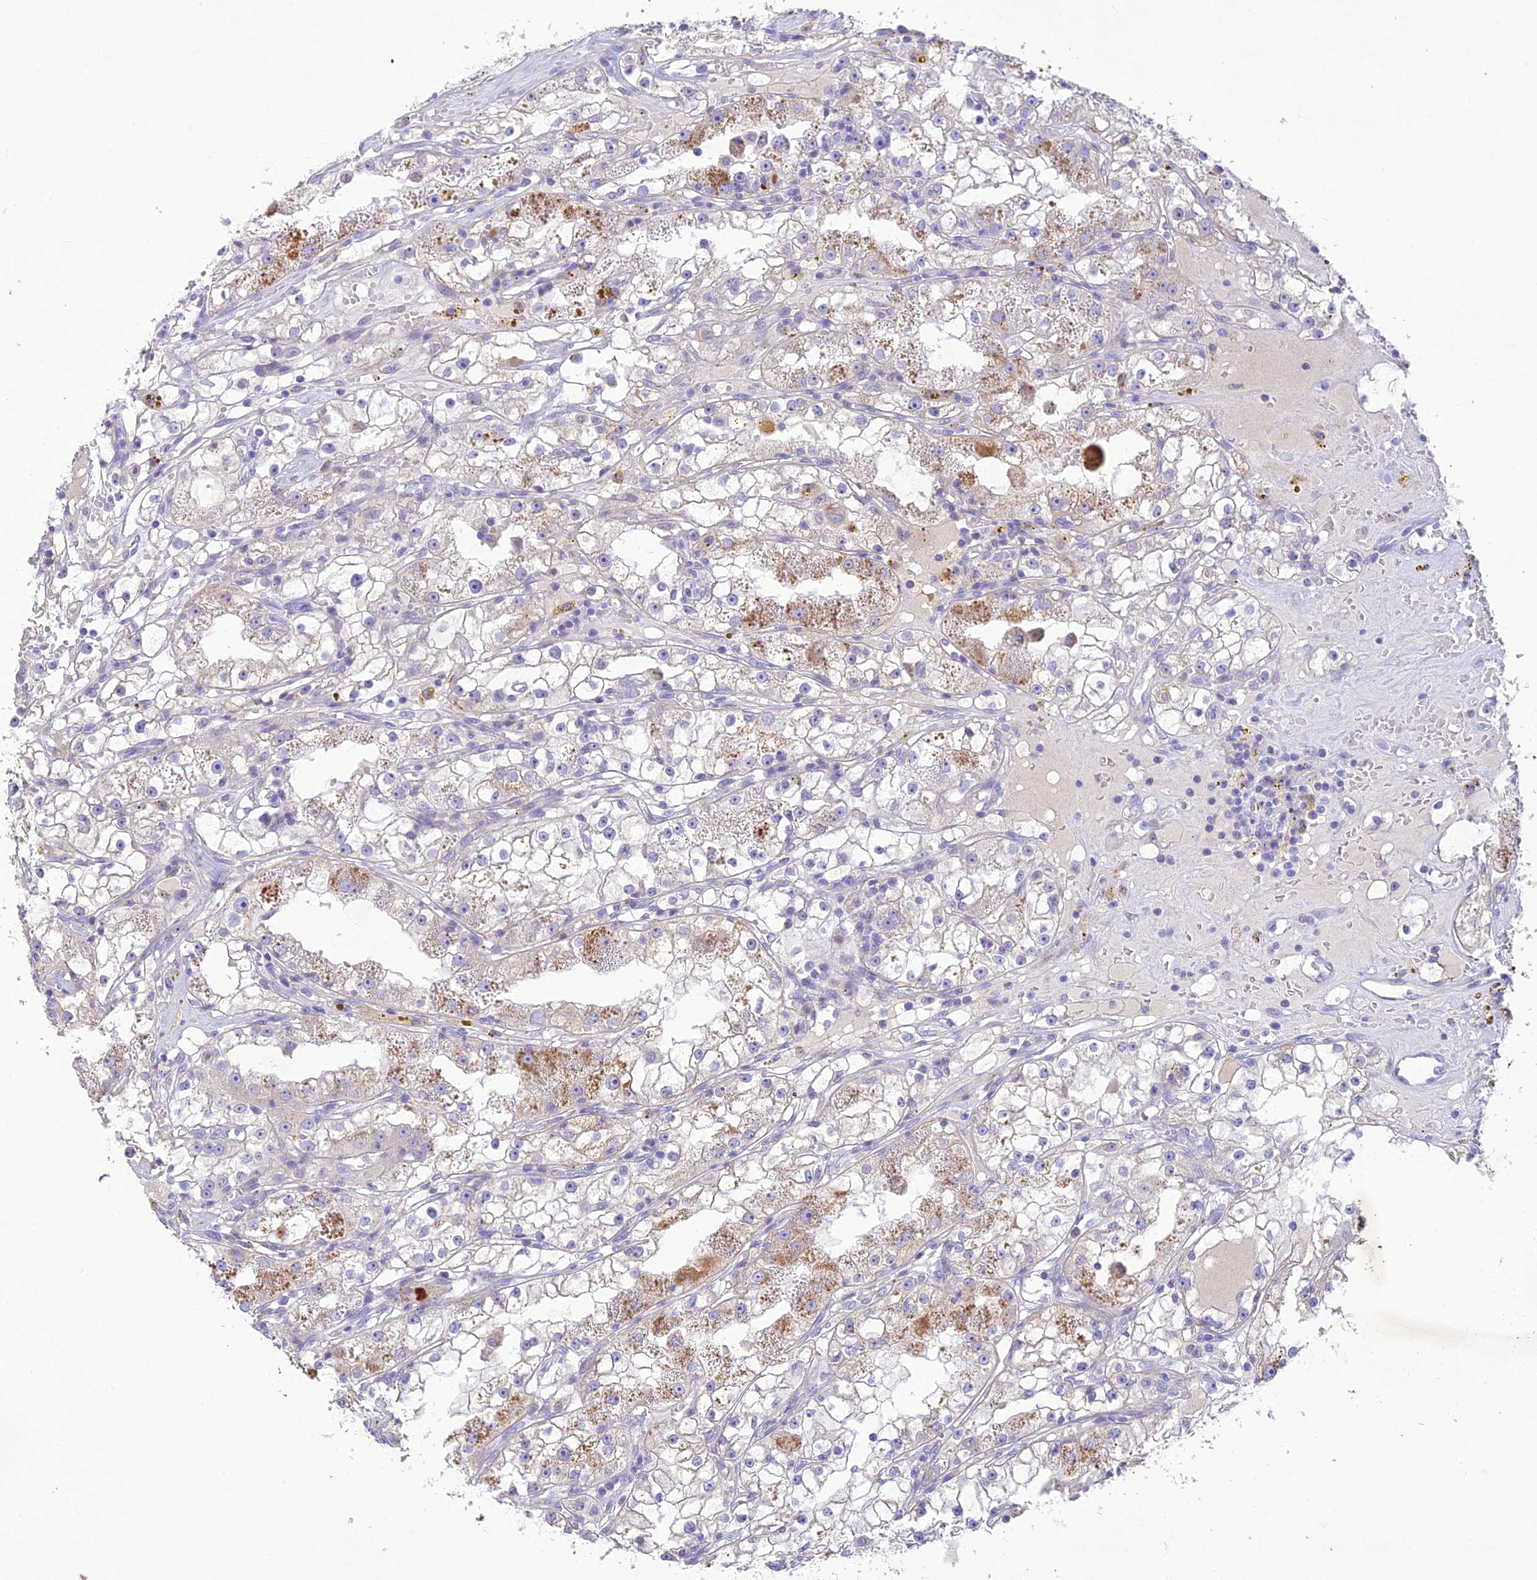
{"staining": {"intensity": "moderate", "quantity": "25%-75%", "location": "cytoplasmic/membranous"}, "tissue": "renal cancer", "cell_type": "Tumor cells", "image_type": "cancer", "snomed": [{"axis": "morphology", "description": "Adenocarcinoma, NOS"}, {"axis": "topography", "description": "Kidney"}], "caption": "An immunohistochemistry (IHC) micrograph of neoplastic tissue is shown. Protein staining in brown labels moderate cytoplasmic/membranous positivity in renal cancer (adenocarcinoma) within tumor cells.", "gene": "SLC13A5", "patient": {"sex": "male", "age": 56}}